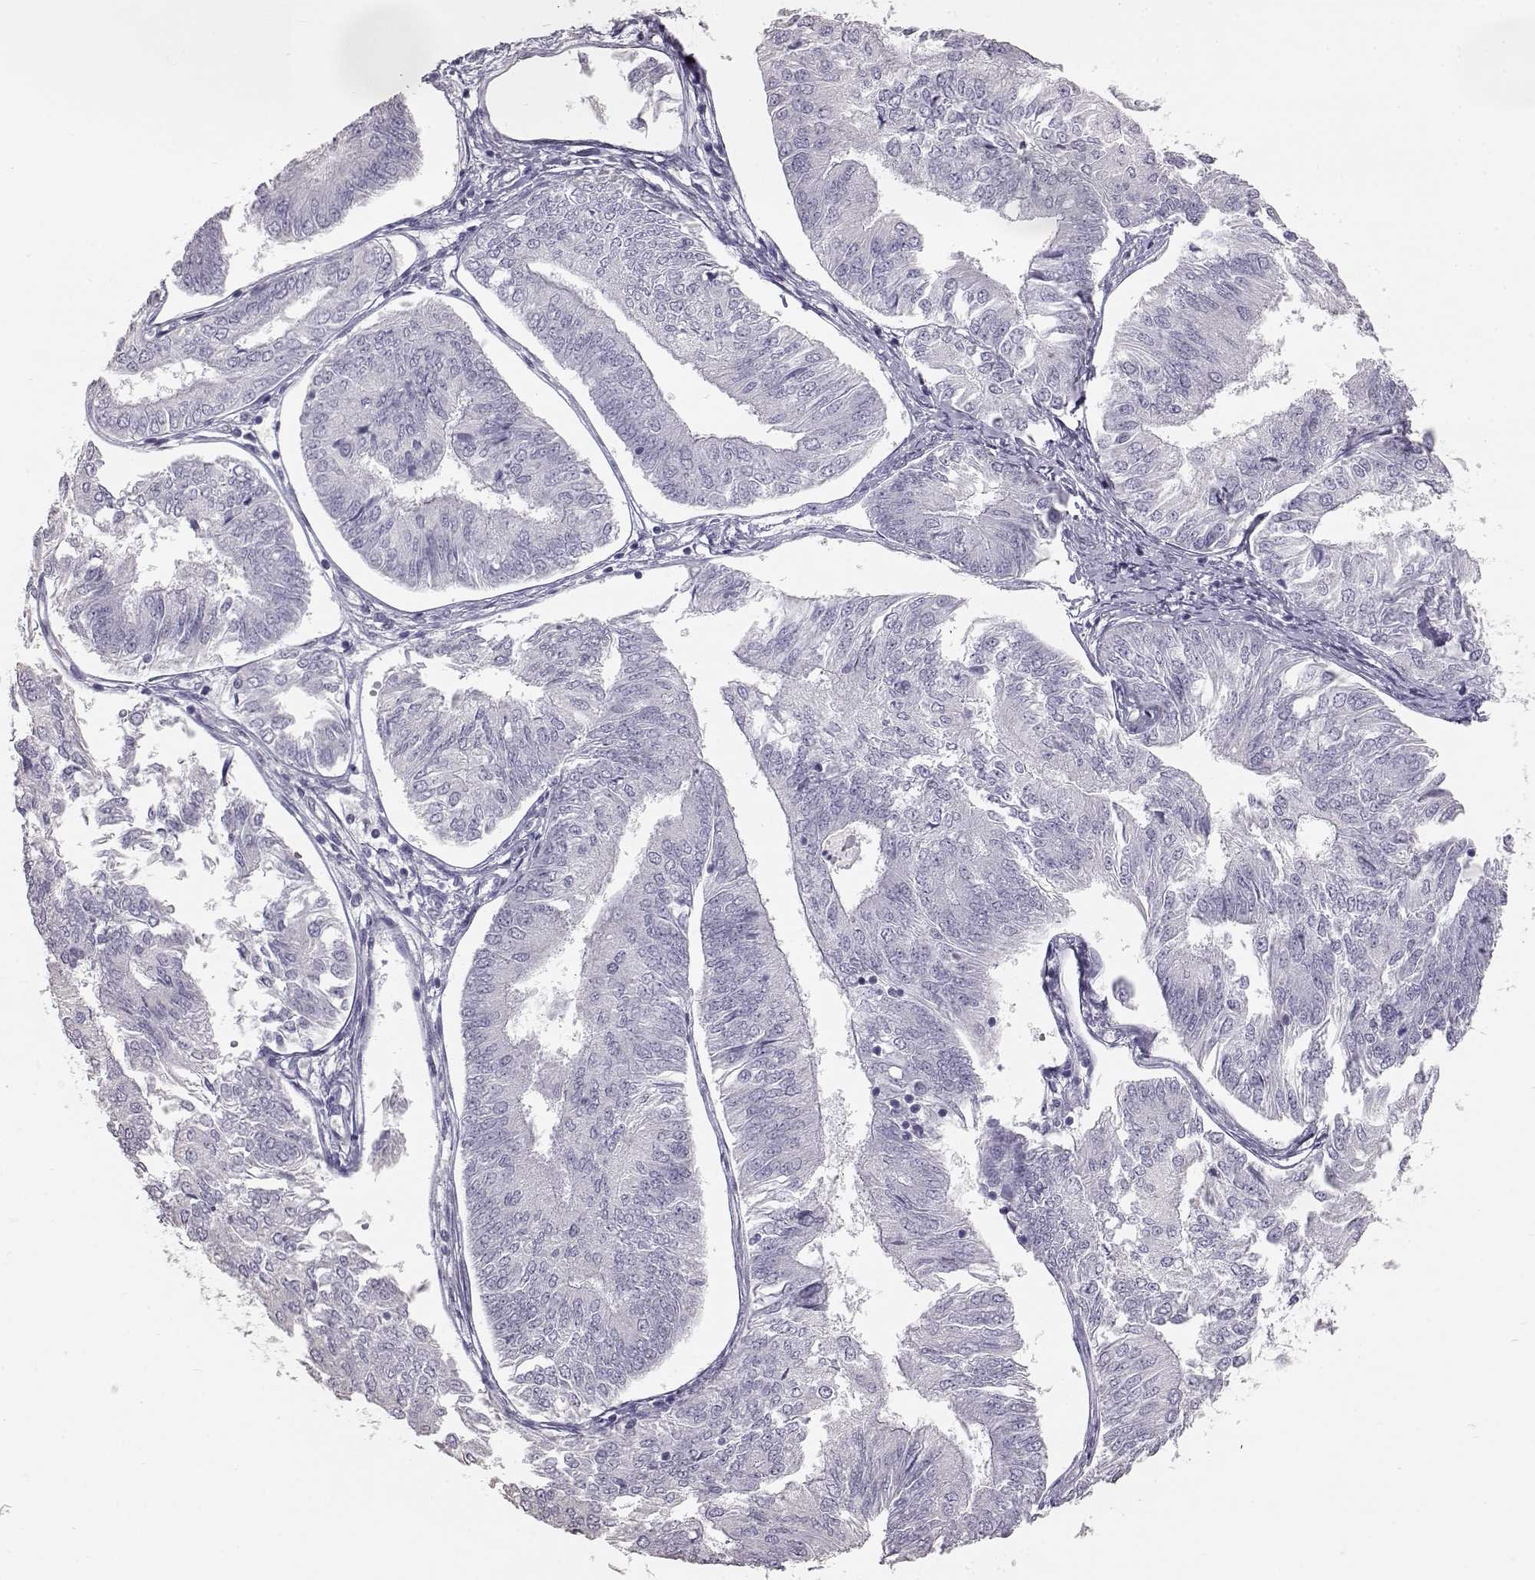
{"staining": {"intensity": "negative", "quantity": "none", "location": "none"}, "tissue": "endometrial cancer", "cell_type": "Tumor cells", "image_type": "cancer", "snomed": [{"axis": "morphology", "description": "Adenocarcinoma, NOS"}, {"axis": "topography", "description": "Endometrium"}], "caption": "Immunohistochemistry micrograph of adenocarcinoma (endometrial) stained for a protein (brown), which demonstrates no staining in tumor cells.", "gene": "KRT33A", "patient": {"sex": "female", "age": 58}}